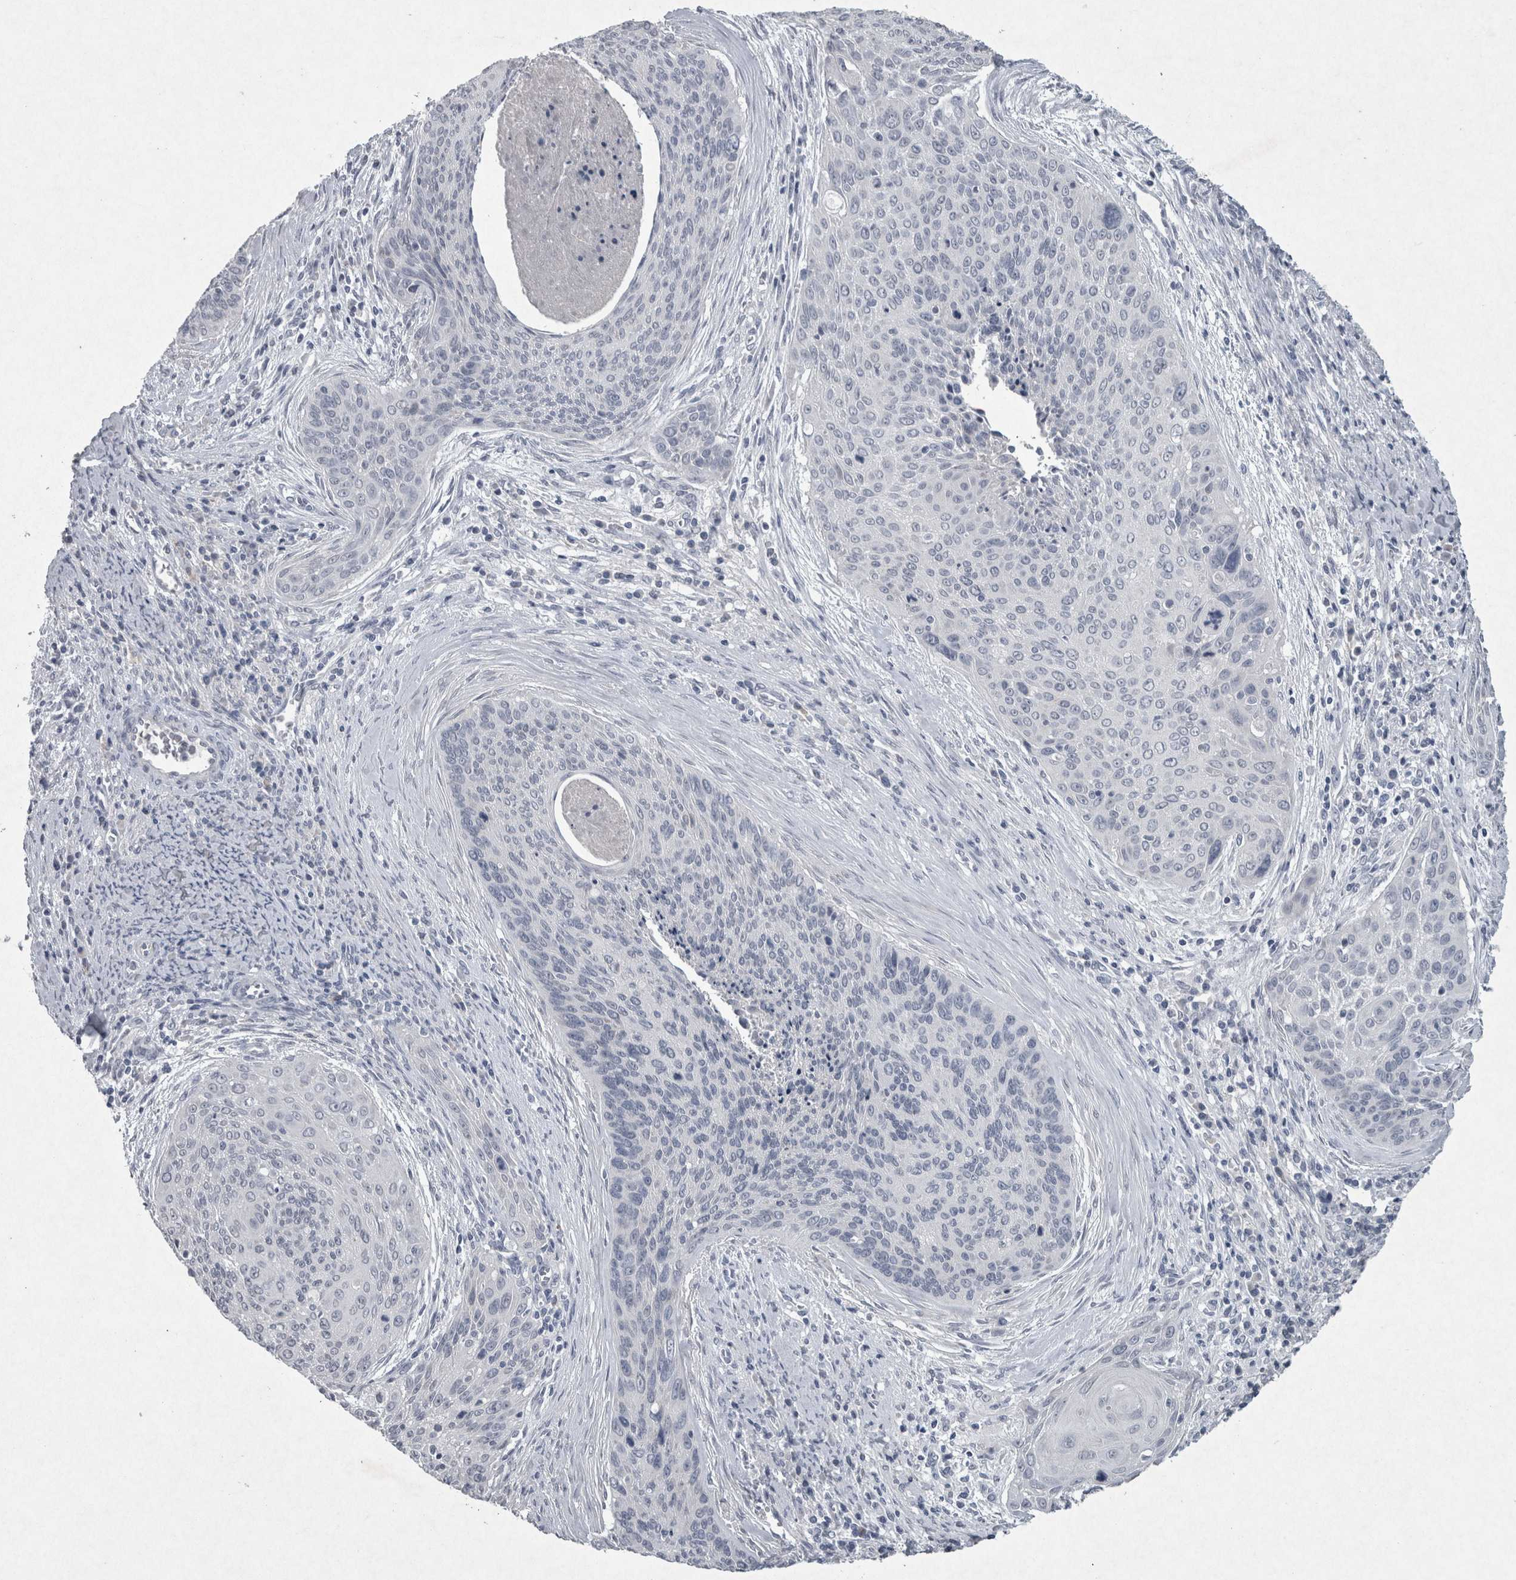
{"staining": {"intensity": "negative", "quantity": "none", "location": "none"}, "tissue": "cervical cancer", "cell_type": "Tumor cells", "image_type": "cancer", "snomed": [{"axis": "morphology", "description": "Squamous cell carcinoma, NOS"}, {"axis": "topography", "description": "Cervix"}], "caption": "The immunohistochemistry (IHC) micrograph has no significant staining in tumor cells of cervical cancer (squamous cell carcinoma) tissue.", "gene": "PDX1", "patient": {"sex": "female", "age": 55}}